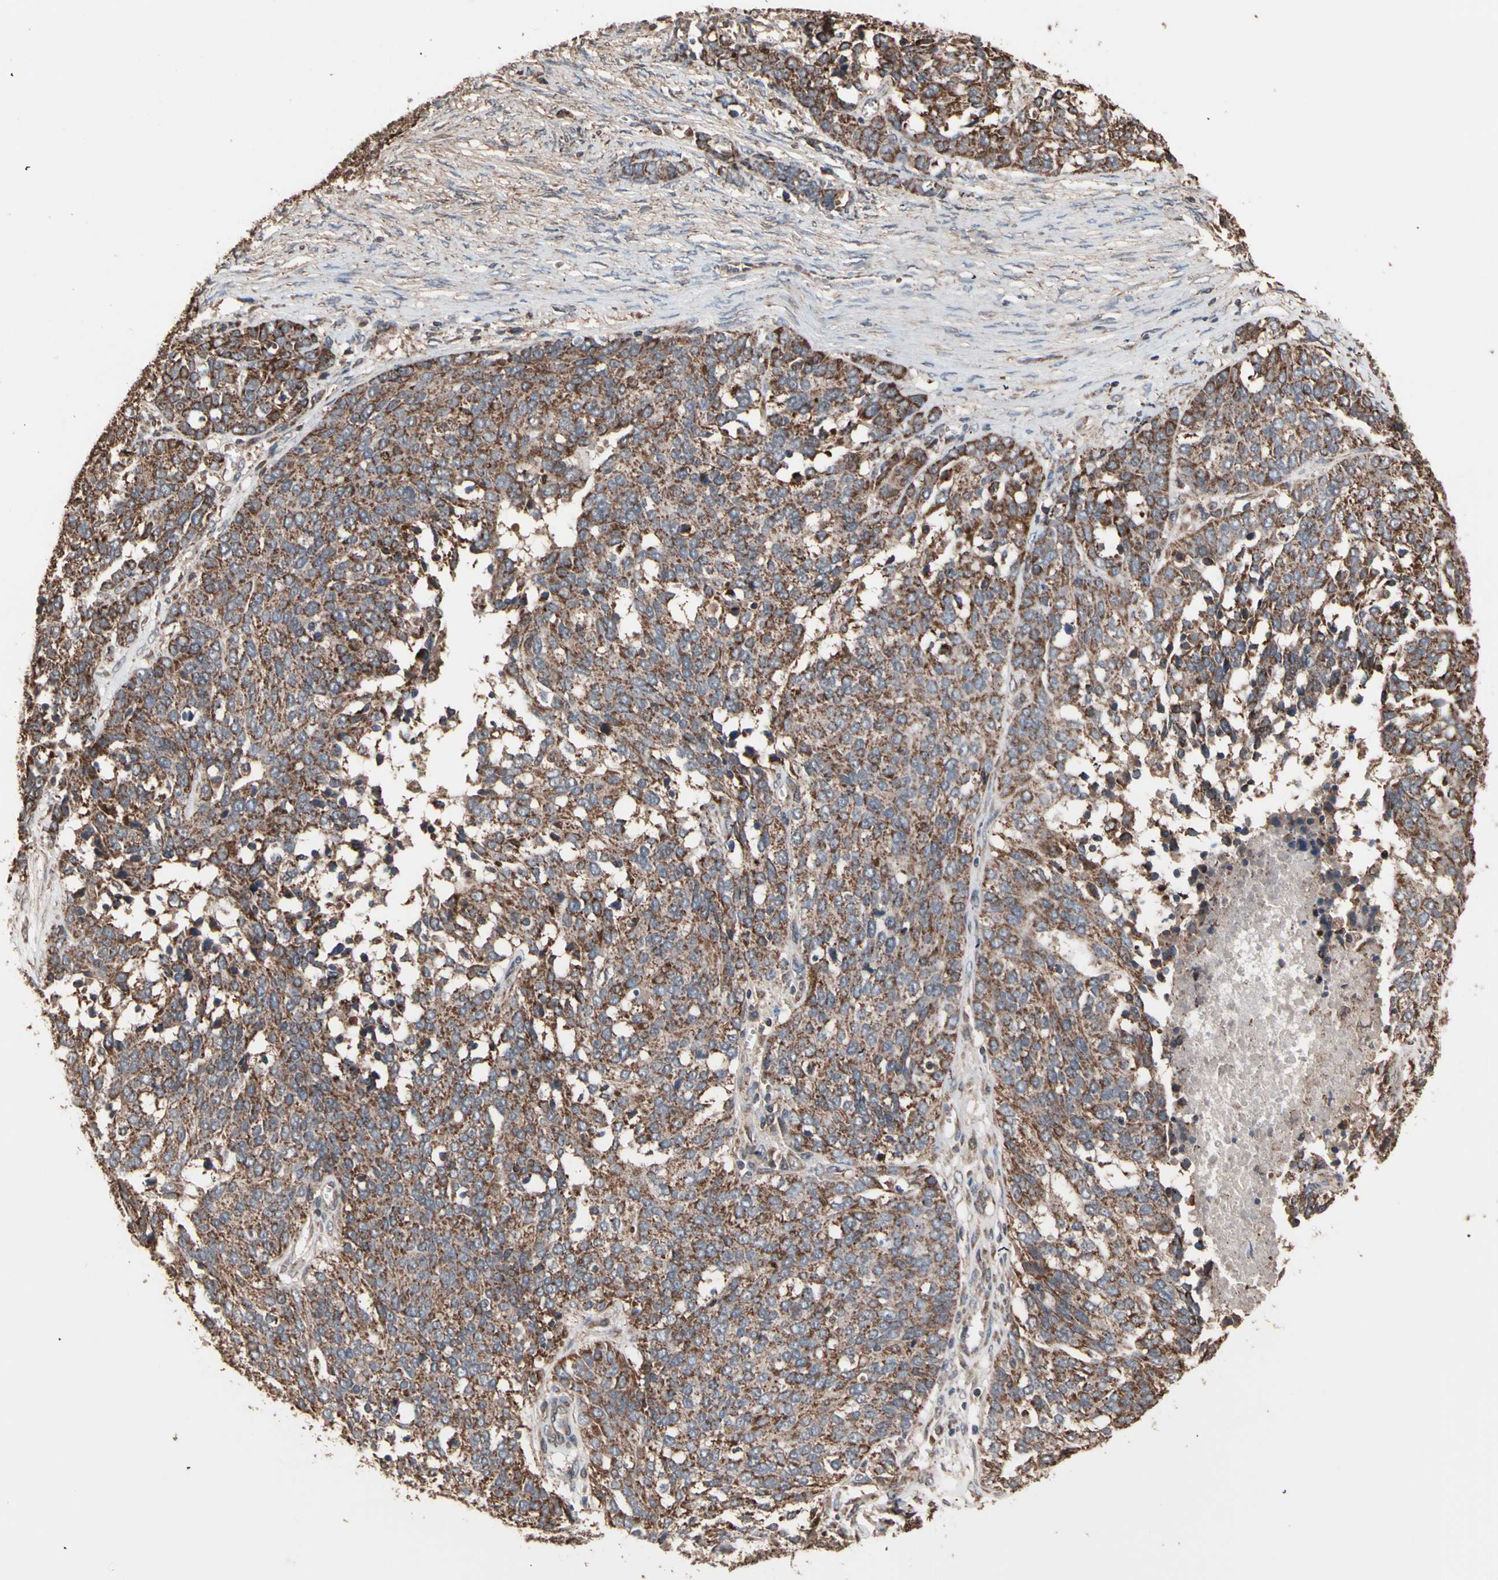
{"staining": {"intensity": "strong", "quantity": ">75%", "location": "cytoplasmic/membranous"}, "tissue": "ovarian cancer", "cell_type": "Tumor cells", "image_type": "cancer", "snomed": [{"axis": "morphology", "description": "Cystadenocarcinoma, serous, NOS"}, {"axis": "topography", "description": "Ovary"}], "caption": "Strong cytoplasmic/membranous positivity is present in about >75% of tumor cells in ovarian cancer (serous cystadenocarcinoma).", "gene": "MRPL2", "patient": {"sex": "female", "age": 44}}